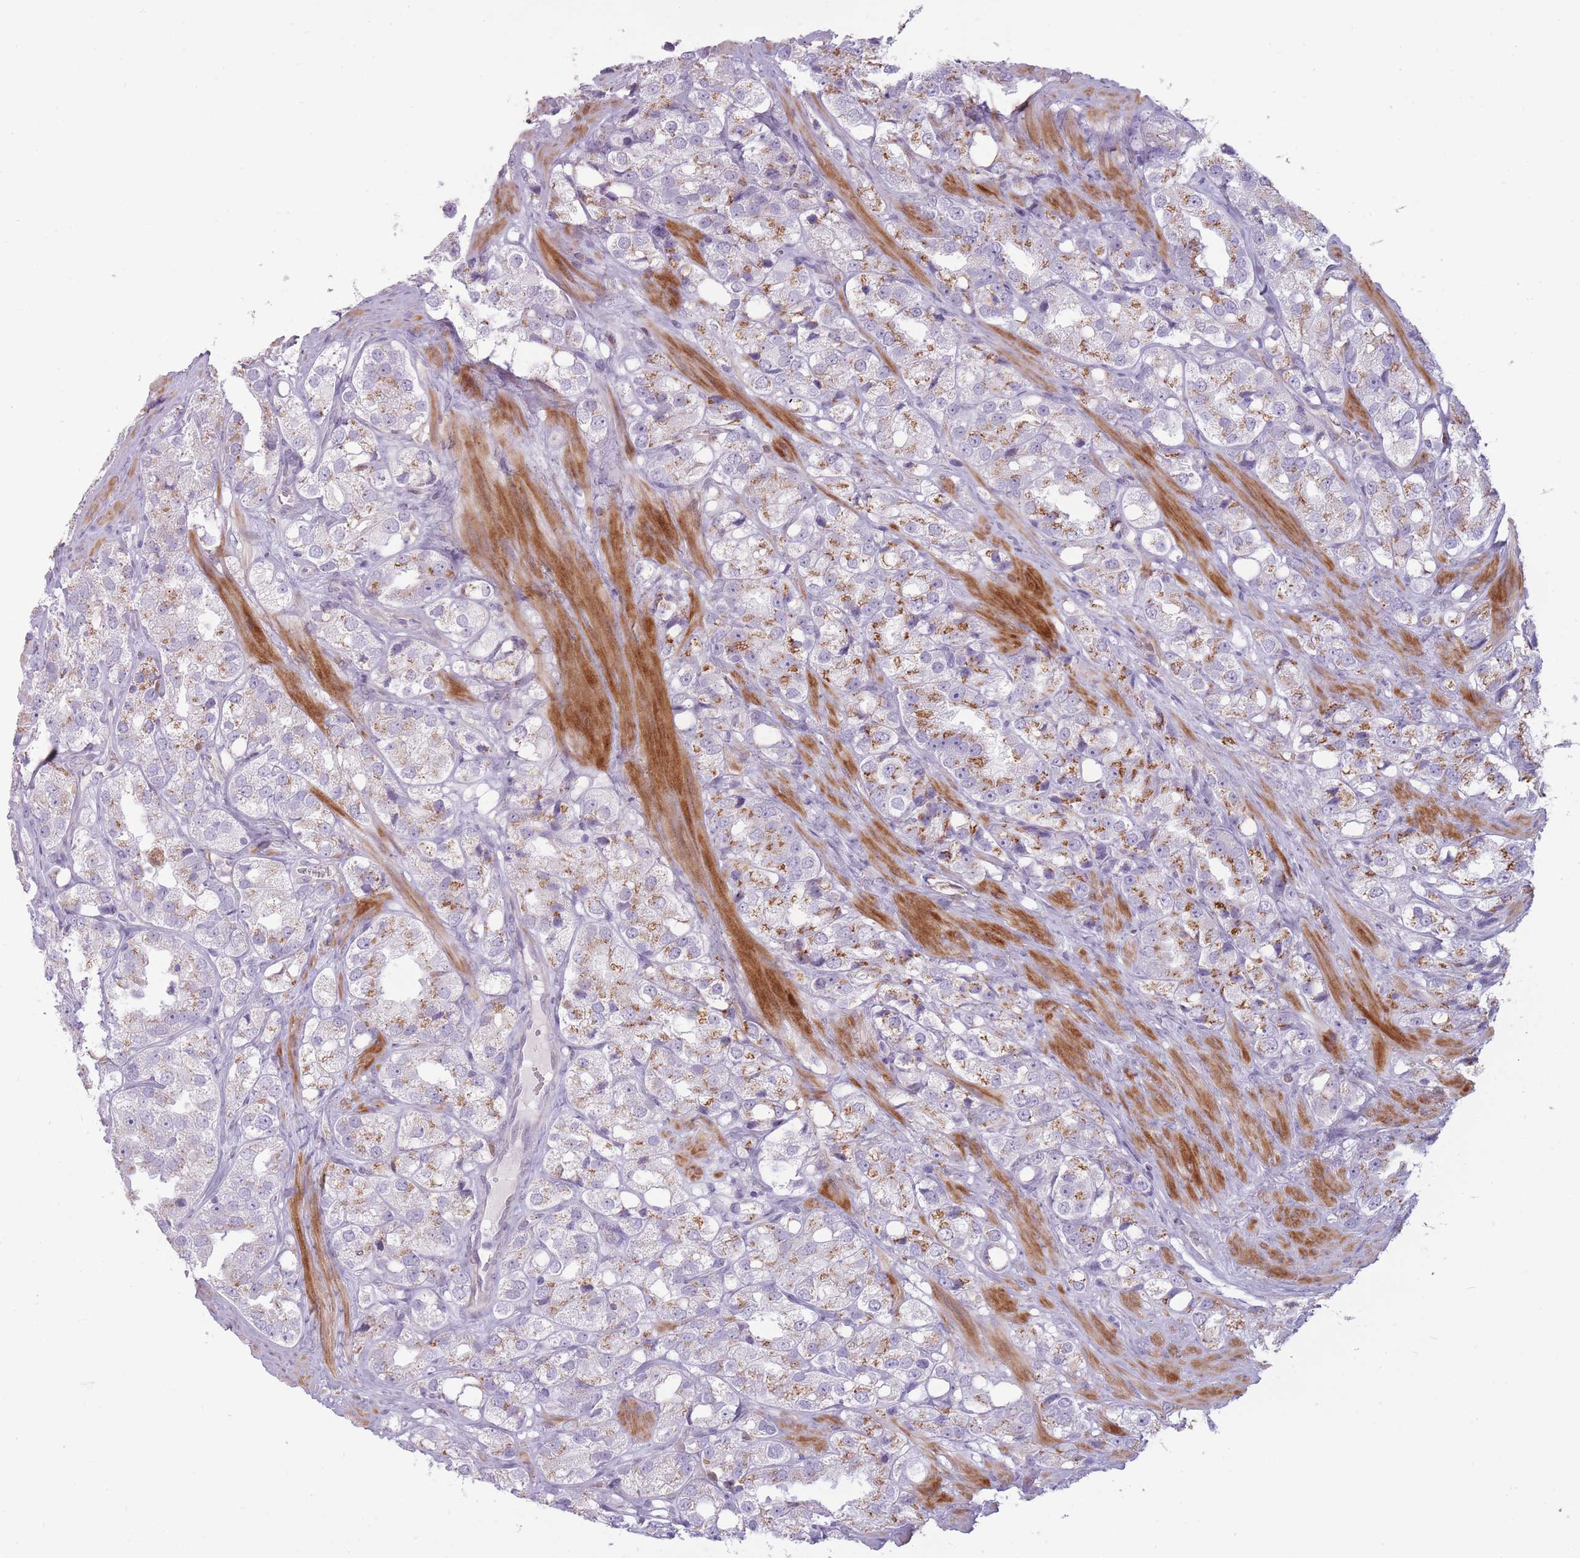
{"staining": {"intensity": "moderate", "quantity": "25%-75%", "location": "cytoplasmic/membranous"}, "tissue": "prostate cancer", "cell_type": "Tumor cells", "image_type": "cancer", "snomed": [{"axis": "morphology", "description": "Adenocarcinoma, NOS"}, {"axis": "topography", "description": "Prostate"}], "caption": "Immunohistochemistry (IHC) photomicrograph of neoplastic tissue: adenocarcinoma (prostate) stained using immunohistochemistry demonstrates medium levels of moderate protein expression localized specifically in the cytoplasmic/membranous of tumor cells, appearing as a cytoplasmic/membranous brown color.", "gene": "LGALS9", "patient": {"sex": "male", "age": 79}}